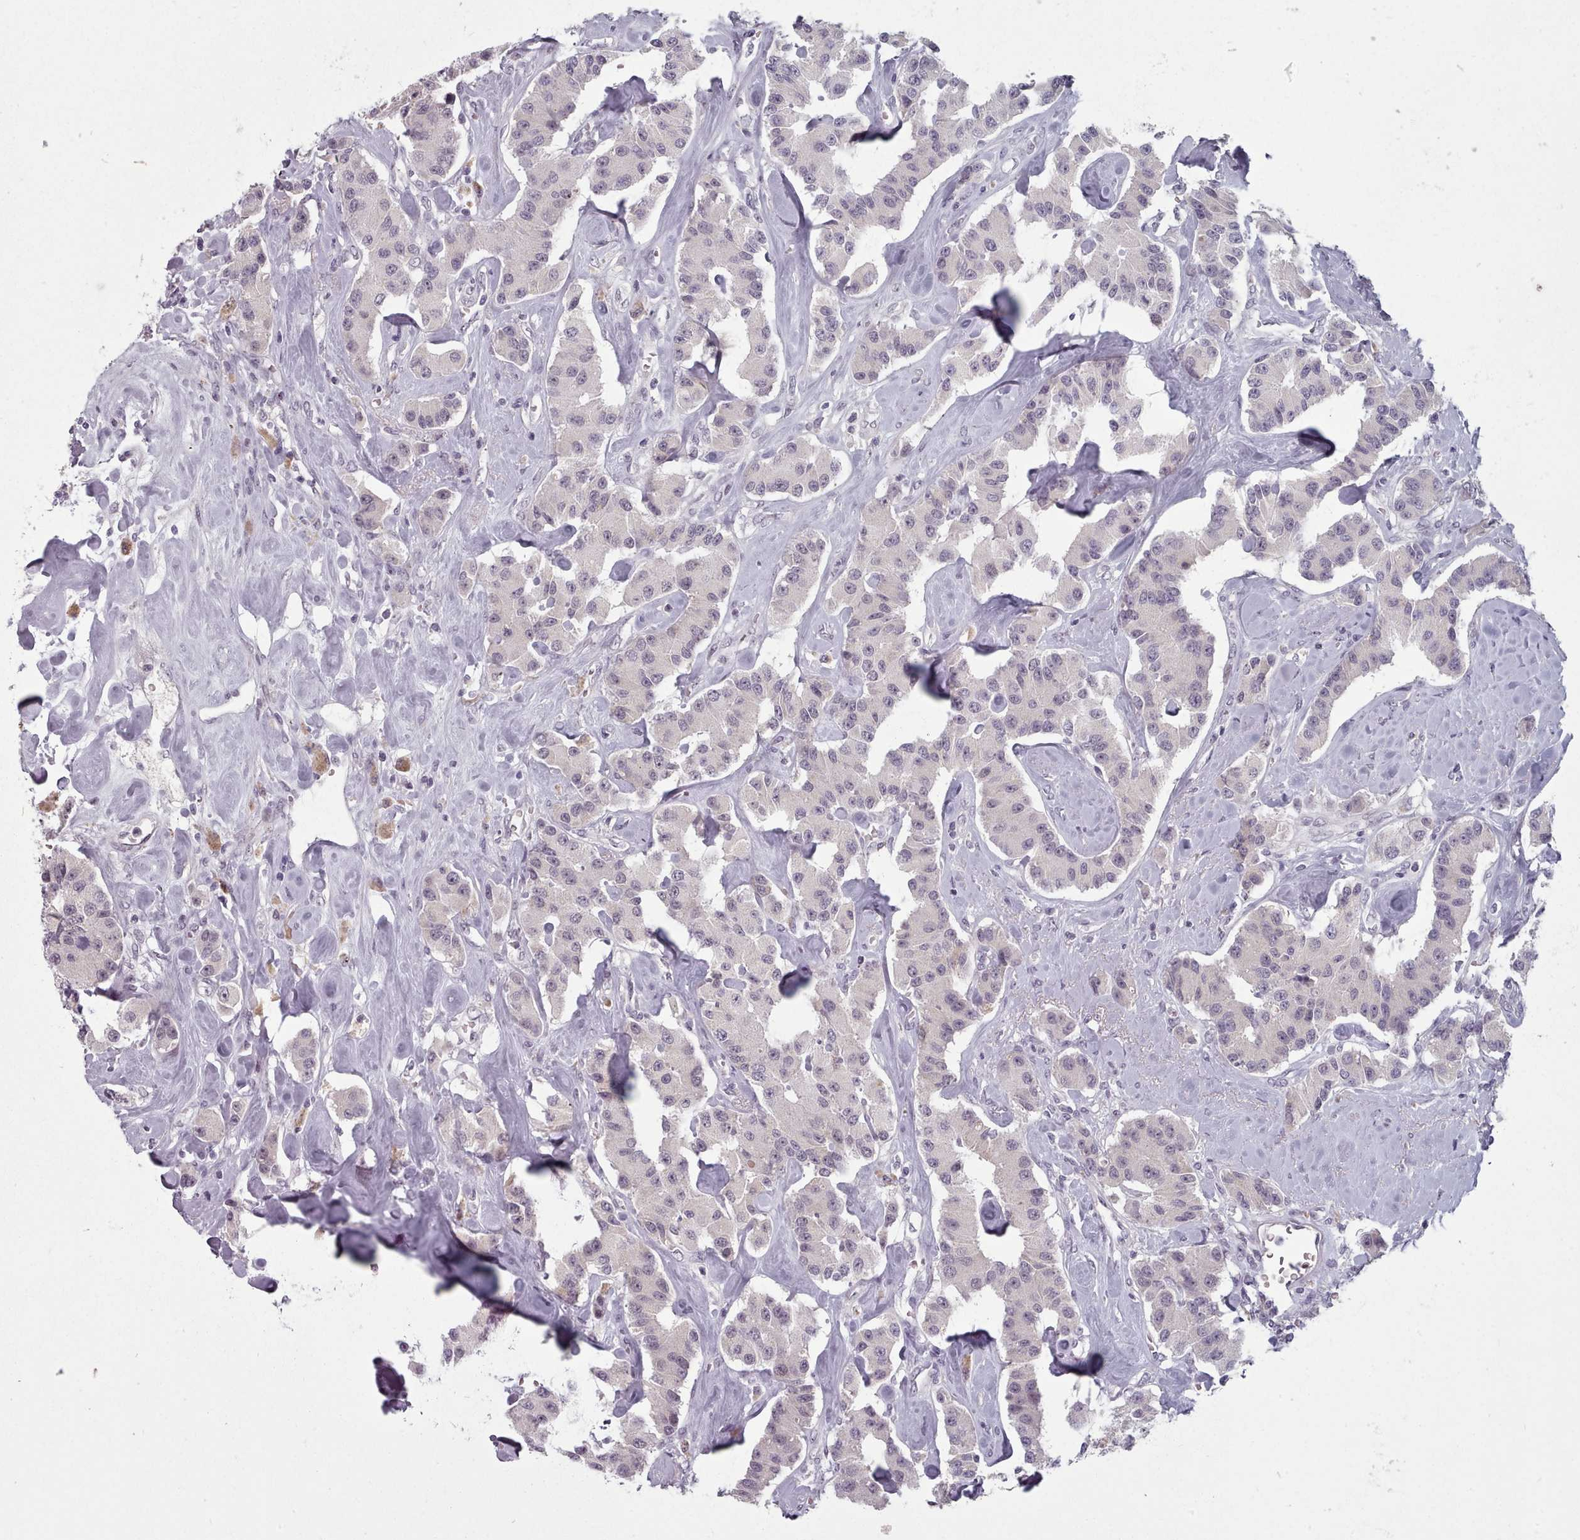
{"staining": {"intensity": "weak", "quantity": "<25%", "location": "nuclear"}, "tissue": "carcinoid", "cell_type": "Tumor cells", "image_type": "cancer", "snomed": [{"axis": "morphology", "description": "Carcinoid, malignant, NOS"}, {"axis": "topography", "description": "Pancreas"}], "caption": "DAB immunohistochemical staining of human malignant carcinoid demonstrates no significant expression in tumor cells.", "gene": "PBX4", "patient": {"sex": "male", "age": 41}}